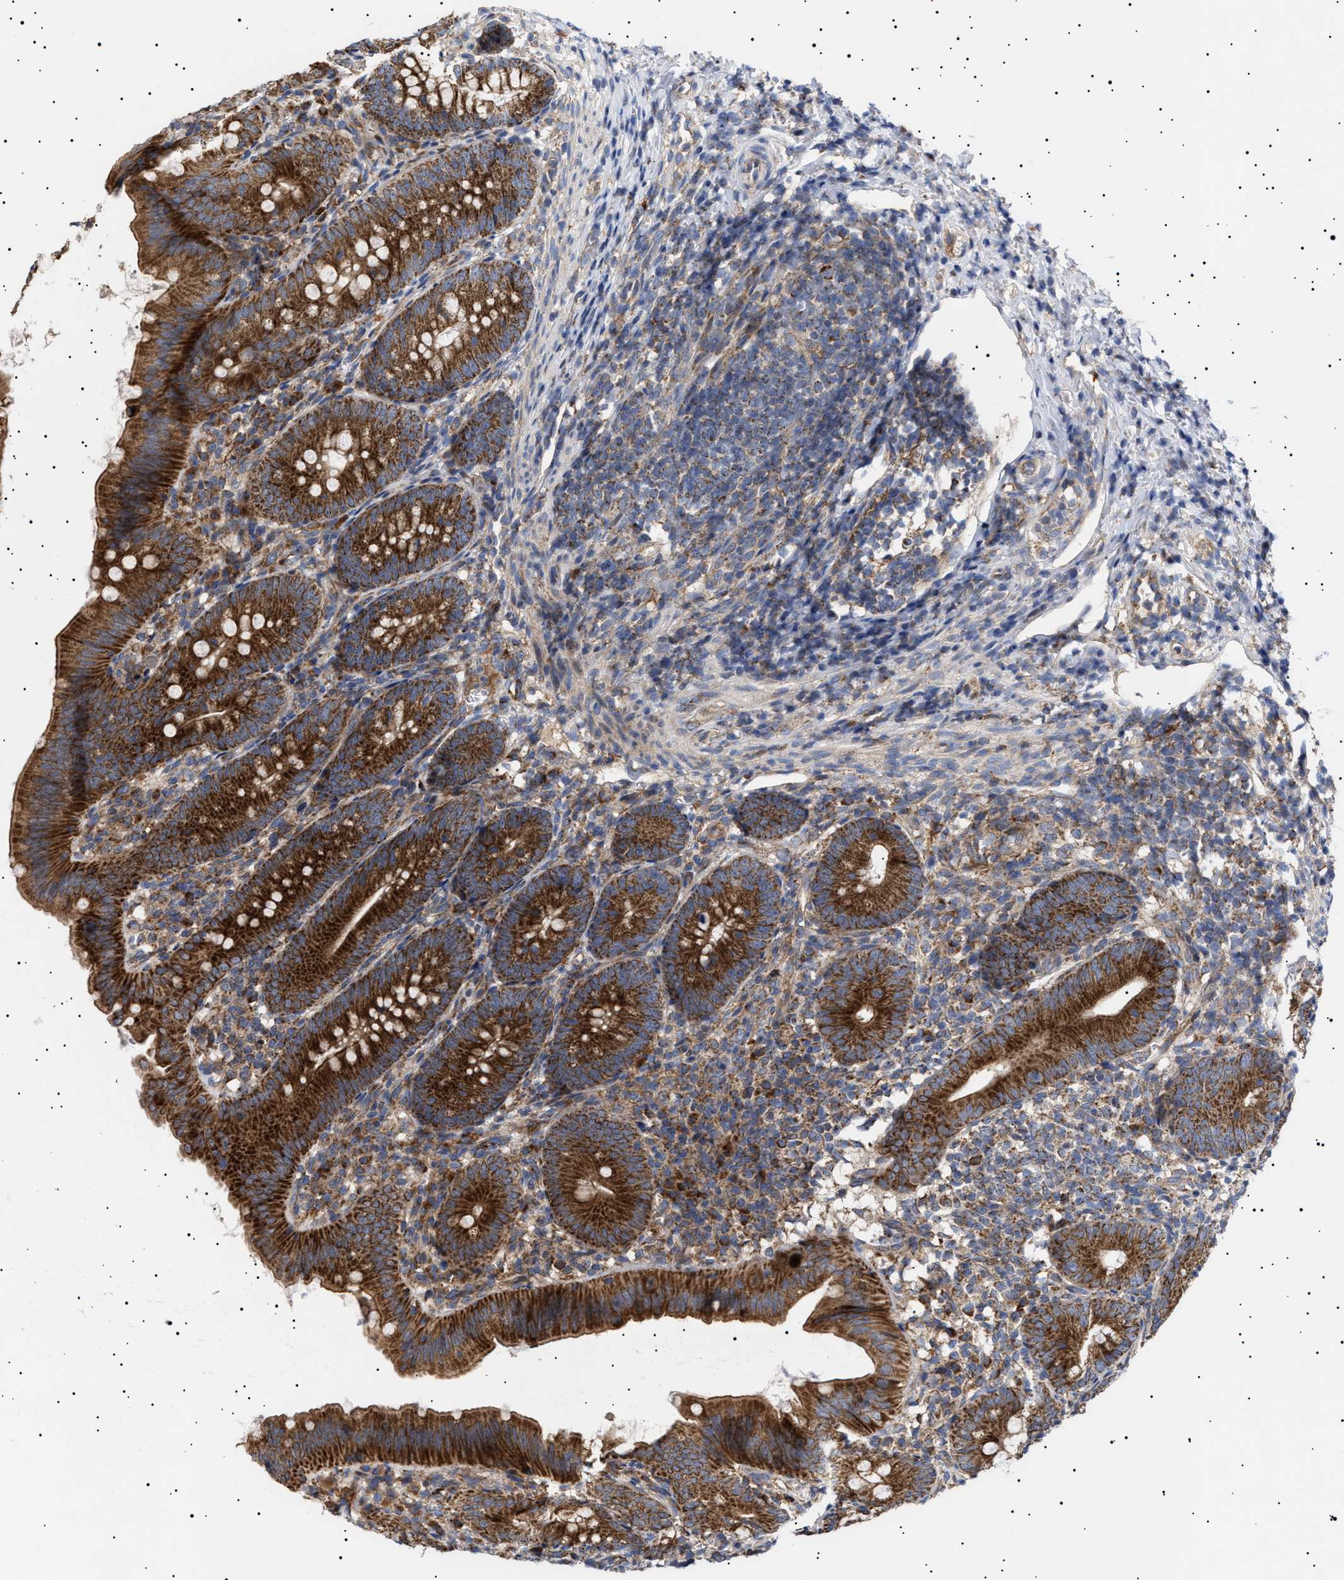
{"staining": {"intensity": "strong", "quantity": ">75%", "location": "cytoplasmic/membranous"}, "tissue": "appendix", "cell_type": "Glandular cells", "image_type": "normal", "snomed": [{"axis": "morphology", "description": "Normal tissue, NOS"}, {"axis": "topography", "description": "Appendix"}], "caption": "The immunohistochemical stain highlights strong cytoplasmic/membranous positivity in glandular cells of benign appendix. The staining is performed using DAB (3,3'-diaminobenzidine) brown chromogen to label protein expression. The nuclei are counter-stained blue using hematoxylin.", "gene": "MRPL10", "patient": {"sex": "male", "age": 1}}